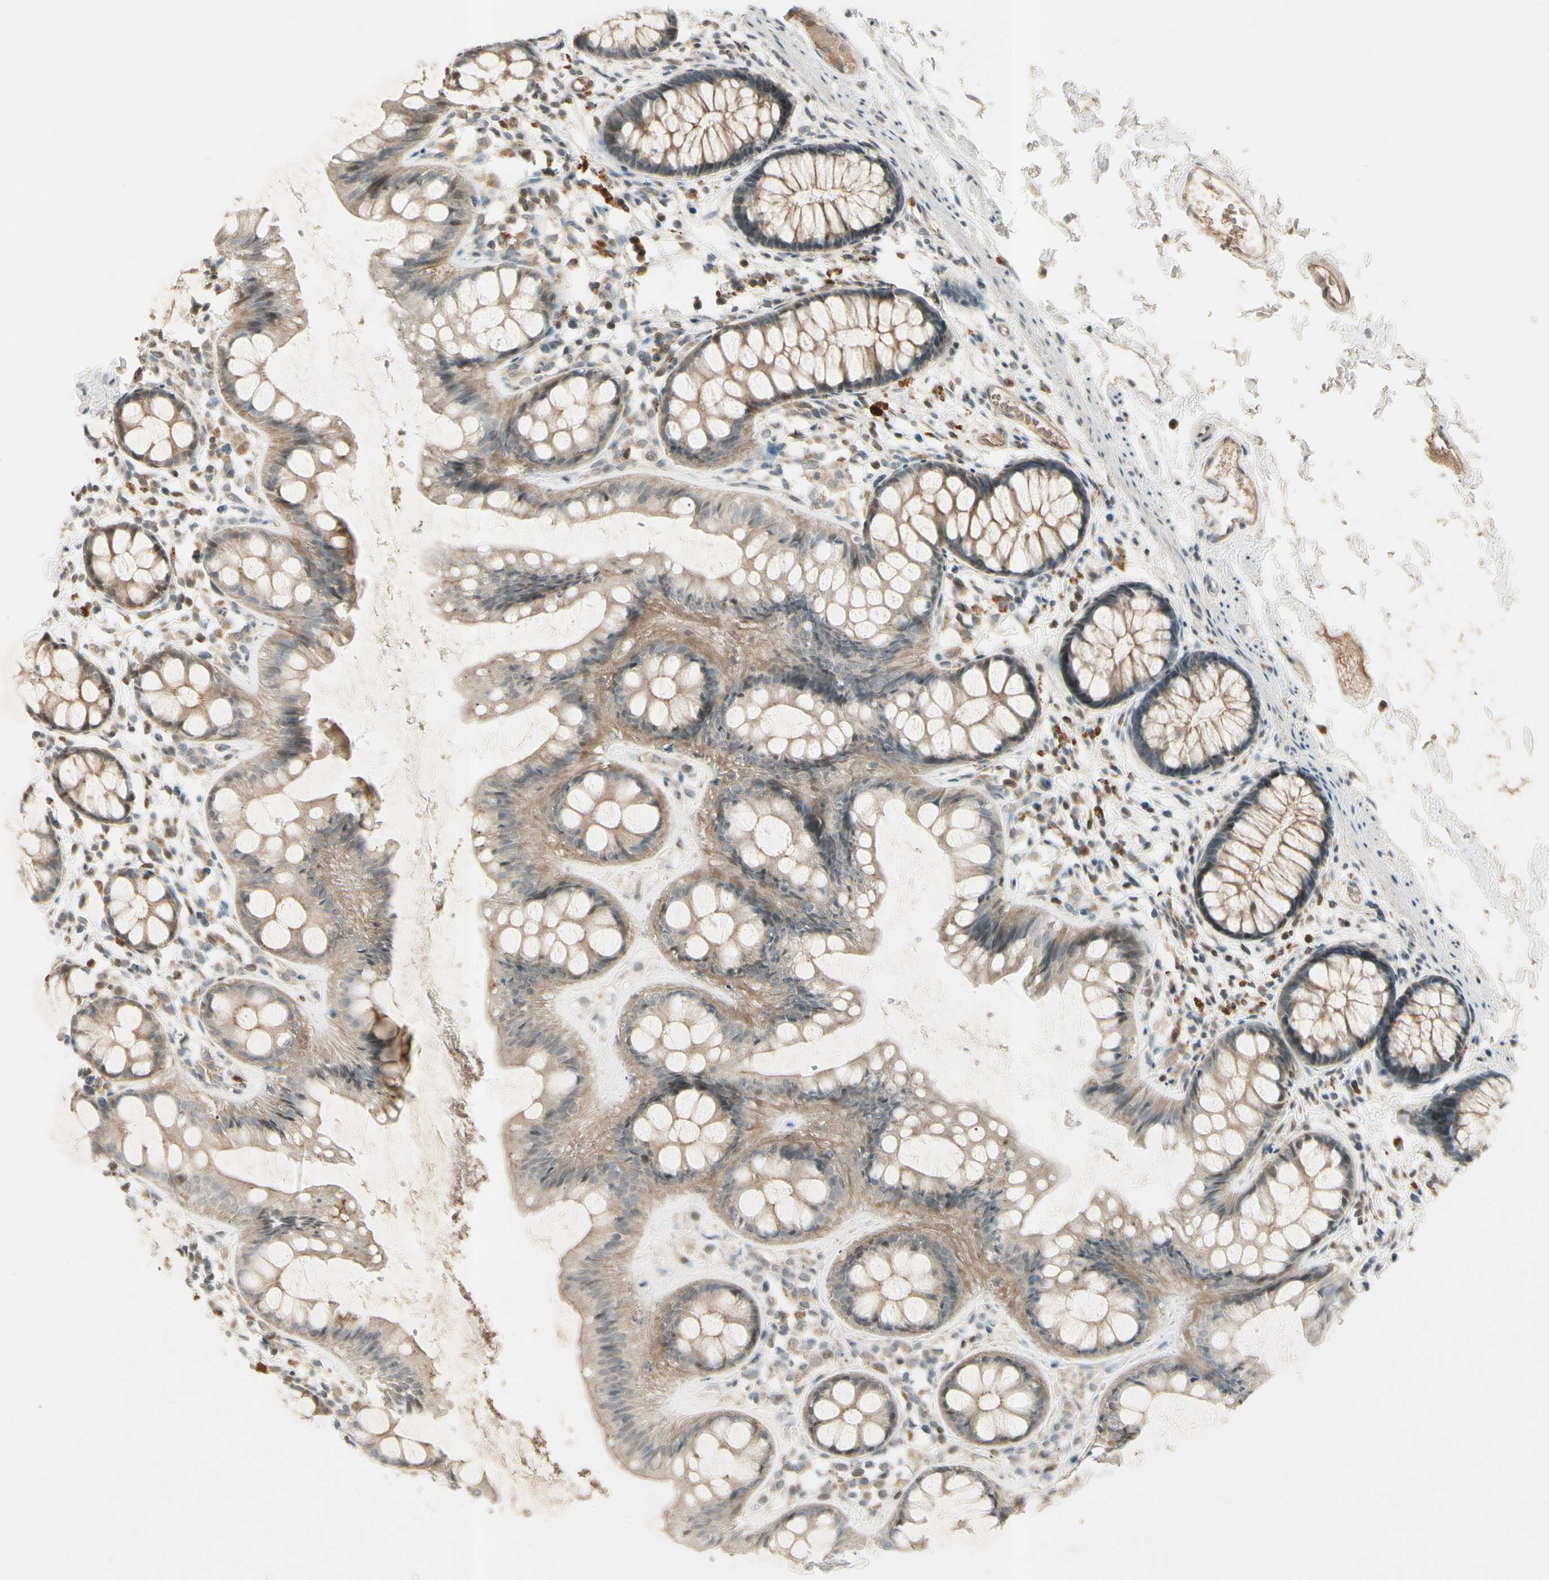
{"staining": {"intensity": "moderate", "quantity": ">75%", "location": "cytoplasmic/membranous"}, "tissue": "rectum", "cell_type": "Glandular cells", "image_type": "normal", "snomed": [{"axis": "morphology", "description": "Normal tissue, NOS"}, {"axis": "topography", "description": "Rectum"}], "caption": "Protein staining of benign rectum demonstrates moderate cytoplasmic/membranous staining in about >75% of glandular cells.", "gene": "ICAM5", "patient": {"sex": "female", "age": 66}}